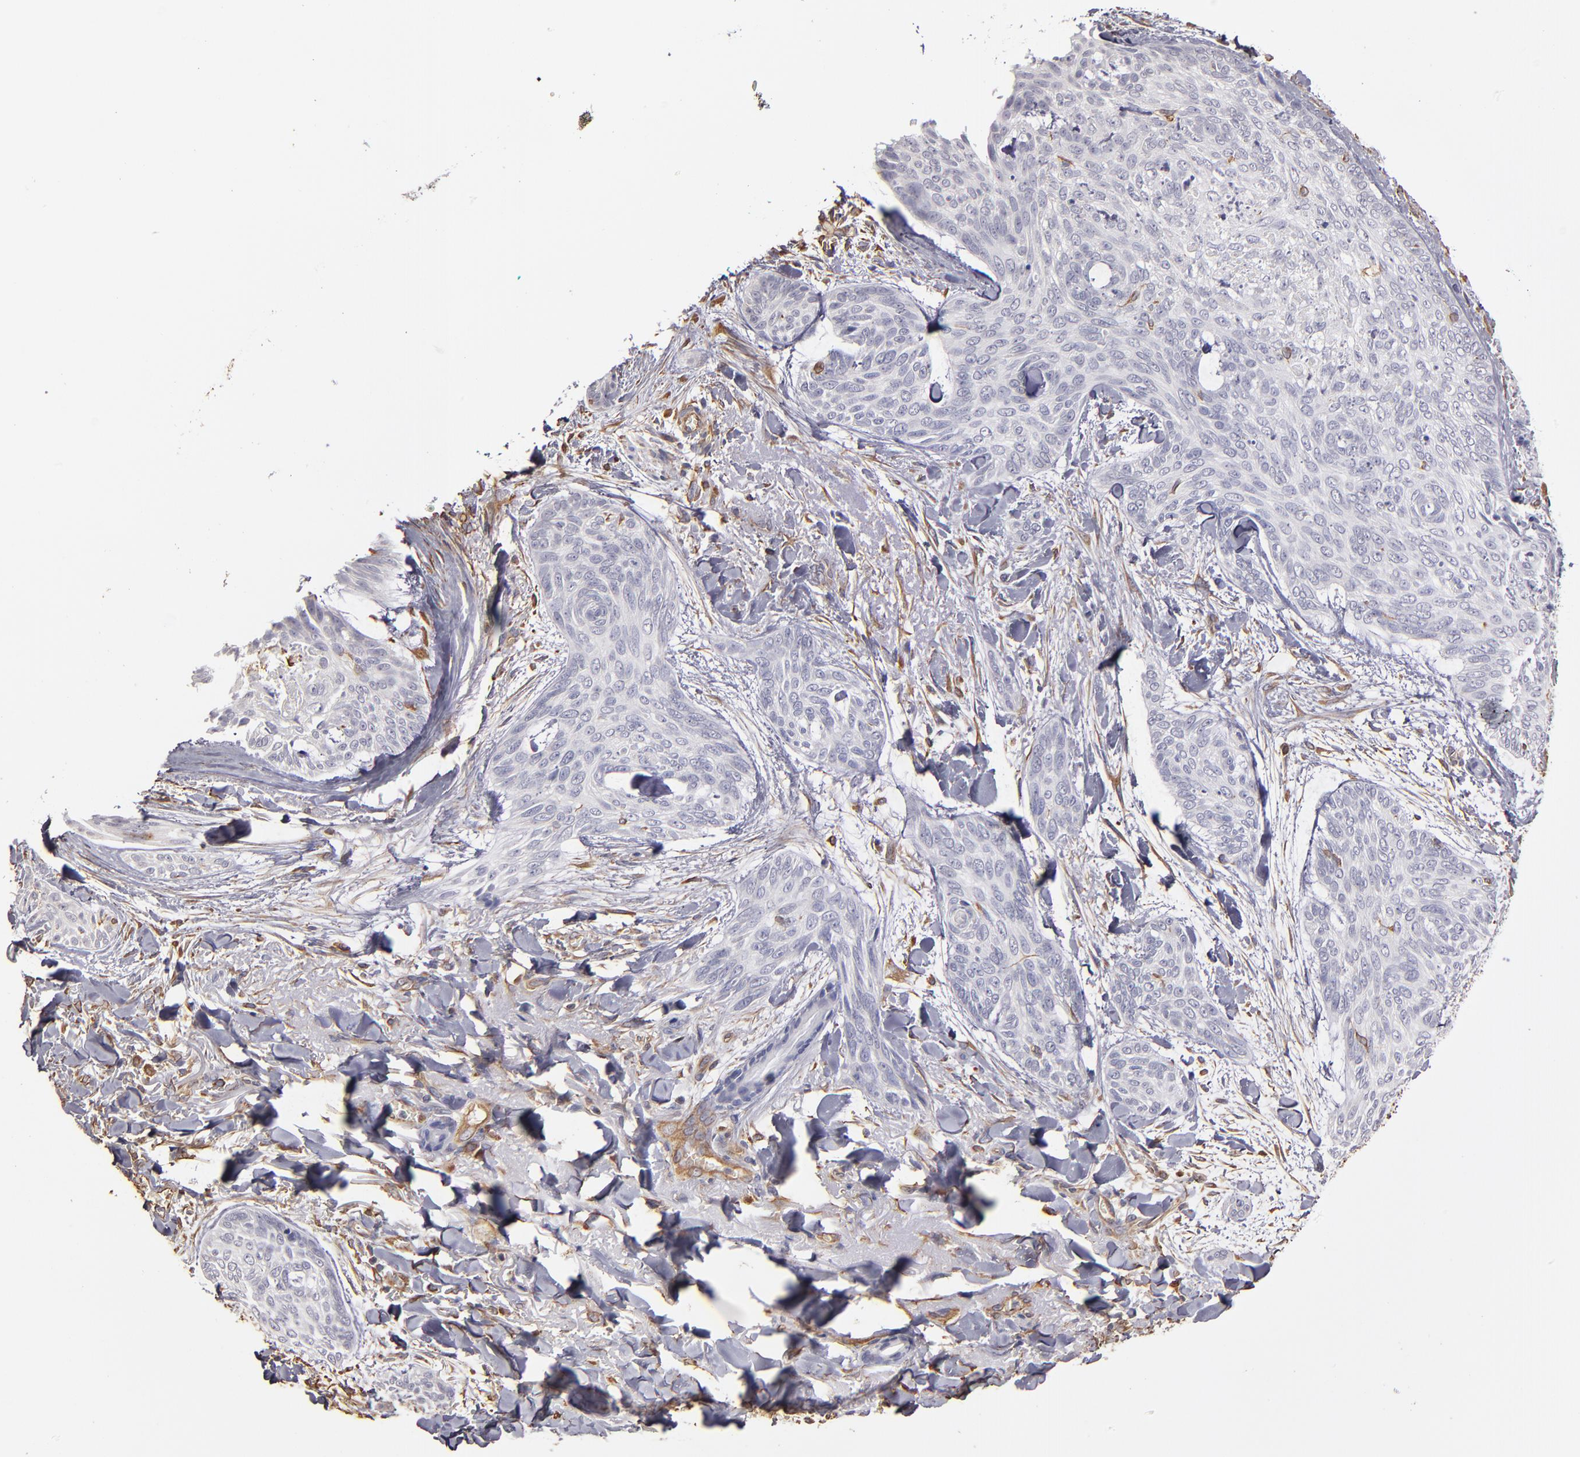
{"staining": {"intensity": "negative", "quantity": "none", "location": "none"}, "tissue": "skin cancer", "cell_type": "Tumor cells", "image_type": "cancer", "snomed": [{"axis": "morphology", "description": "Normal tissue, NOS"}, {"axis": "morphology", "description": "Basal cell carcinoma"}, {"axis": "topography", "description": "Skin"}], "caption": "A histopathology image of basal cell carcinoma (skin) stained for a protein demonstrates no brown staining in tumor cells.", "gene": "ABCC1", "patient": {"sex": "female", "age": 71}}